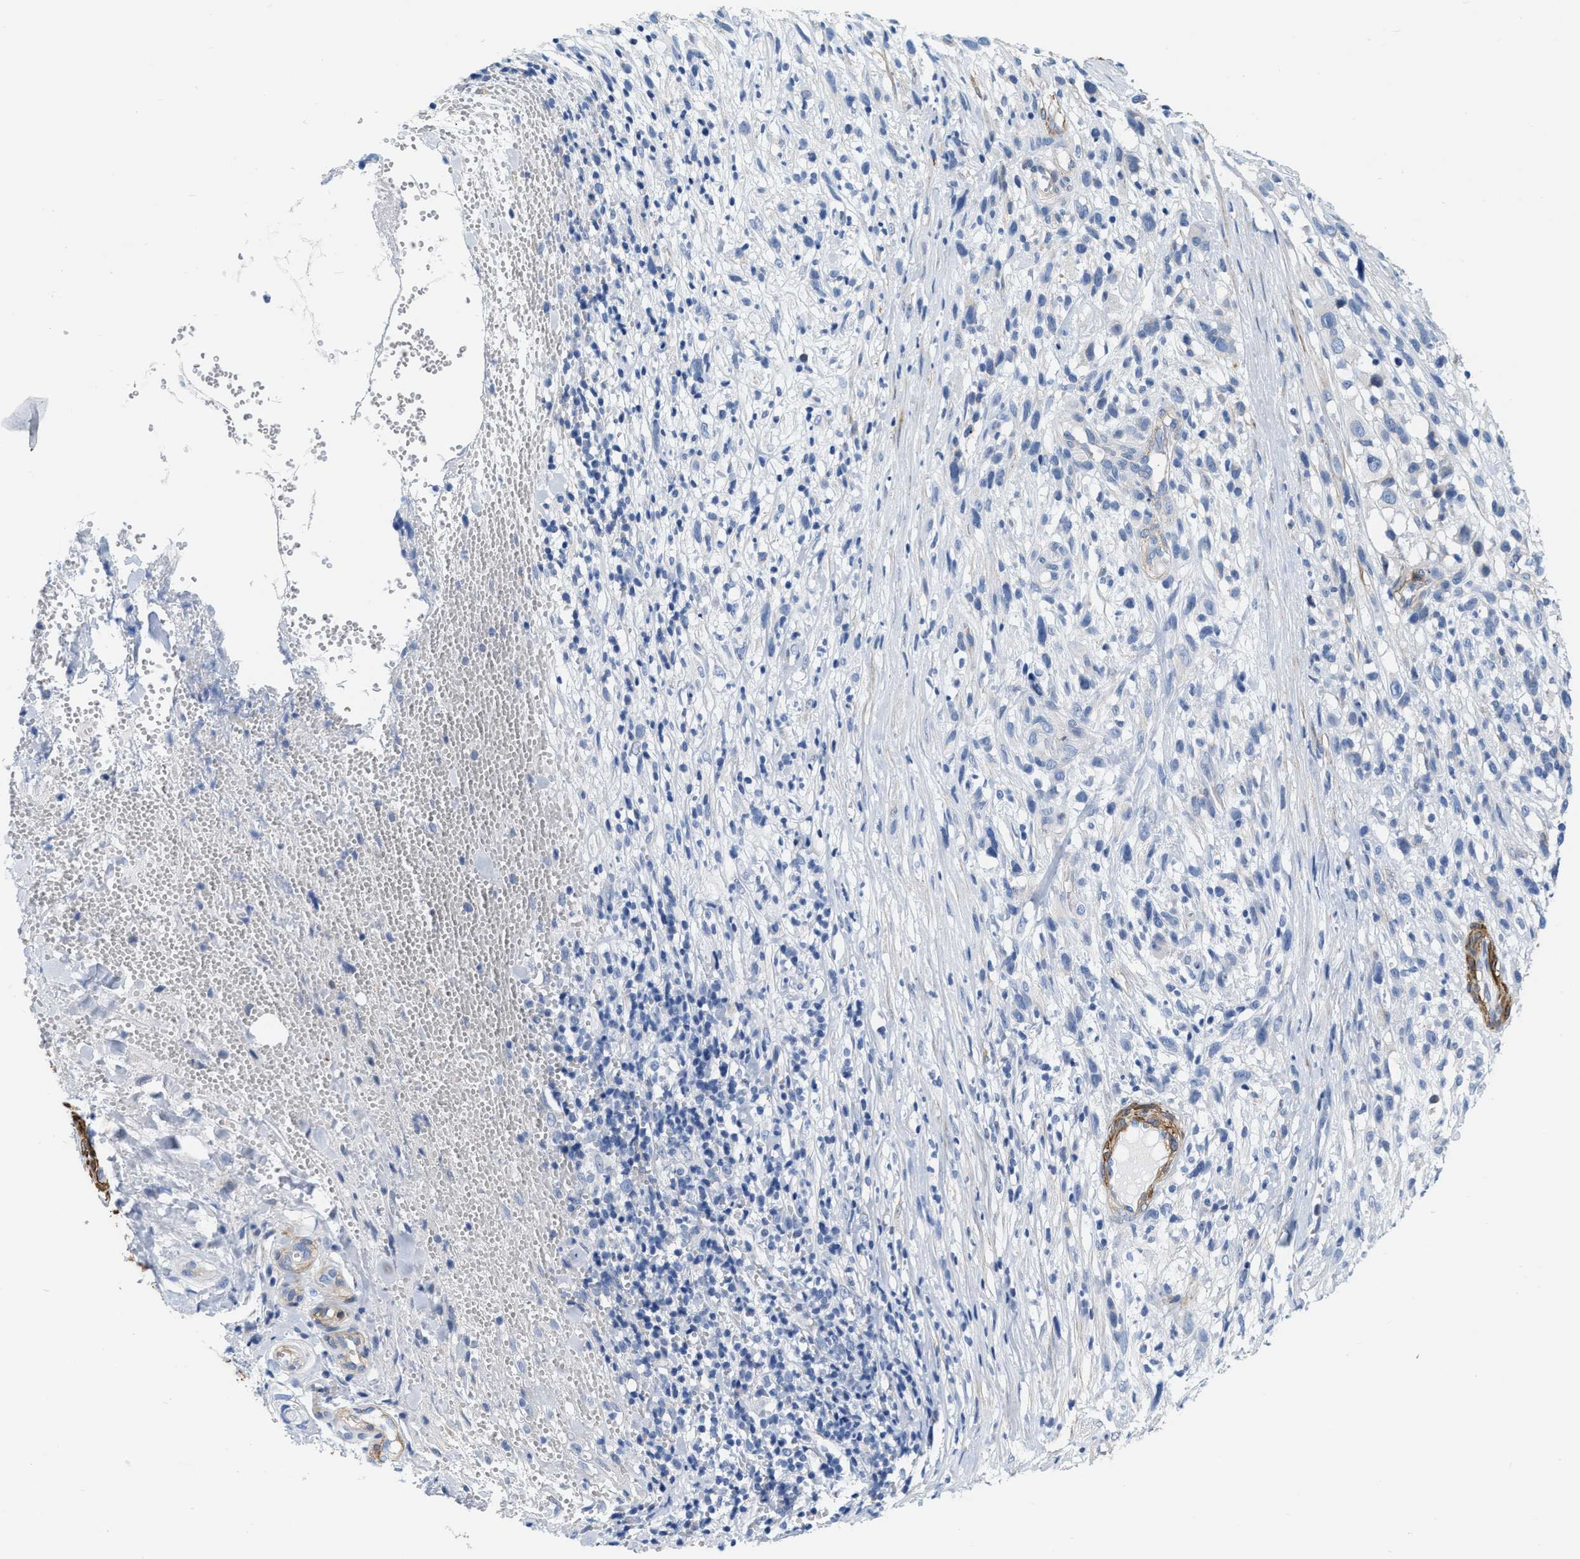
{"staining": {"intensity": "negative", "quantity": "none", "location": "none"}, "tissue": "melanoma", "cell_type": "Tumor cells", "image_type": "cancer", "snomed": [{"axis": "morphology", "description": "Malignant melanoma, NOS"}, {"axis": "topography", "description": "Skin"}], "caption": "There is no significant expression in tumor cells of malignant melanoma.", "gene": "TAGLN", "patient": {"sex": "female", "age": 55}}